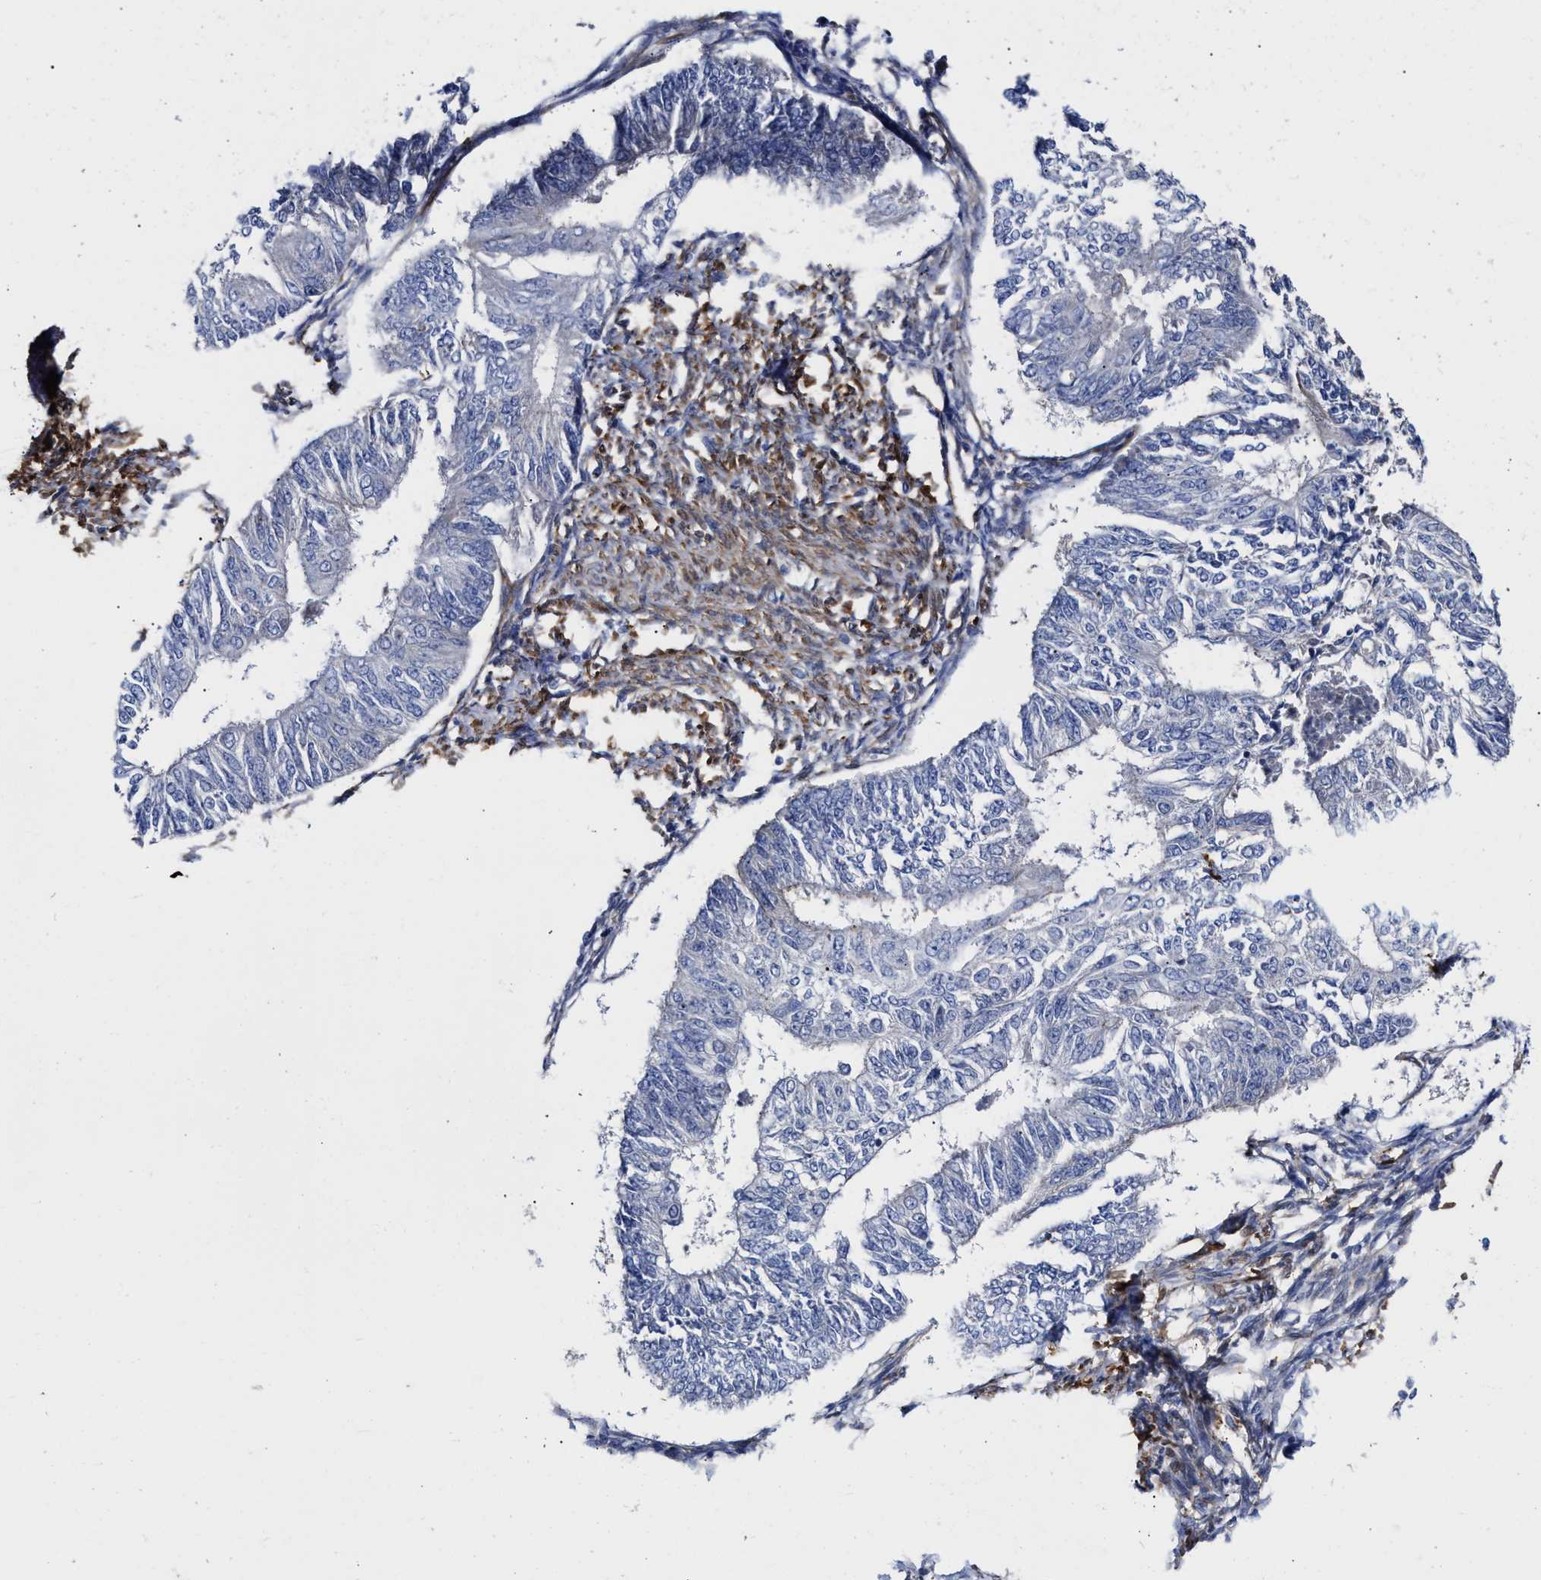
{"staining": {"intensity": "negative", "quantity": "none", "location": "none"}, "tissue": "endometrial cancer", "cell_type": "Tumor cells", "image_type": "cancer", "snomed": [{"axis": "morphology", "description": "Adenocarcinoma, NOS"}, {"axis": "topography", "description": "Endometrium"}], "caption": "Tumor cells are negative for brown protein staining in adenocarcinoma (endometrial). The staining is performed using DAB brown chromogen with nuclei counter-stained in using hematoxylin.", "gene": "HS3ST5", "patient": {"sex": "female", "age": 32}}